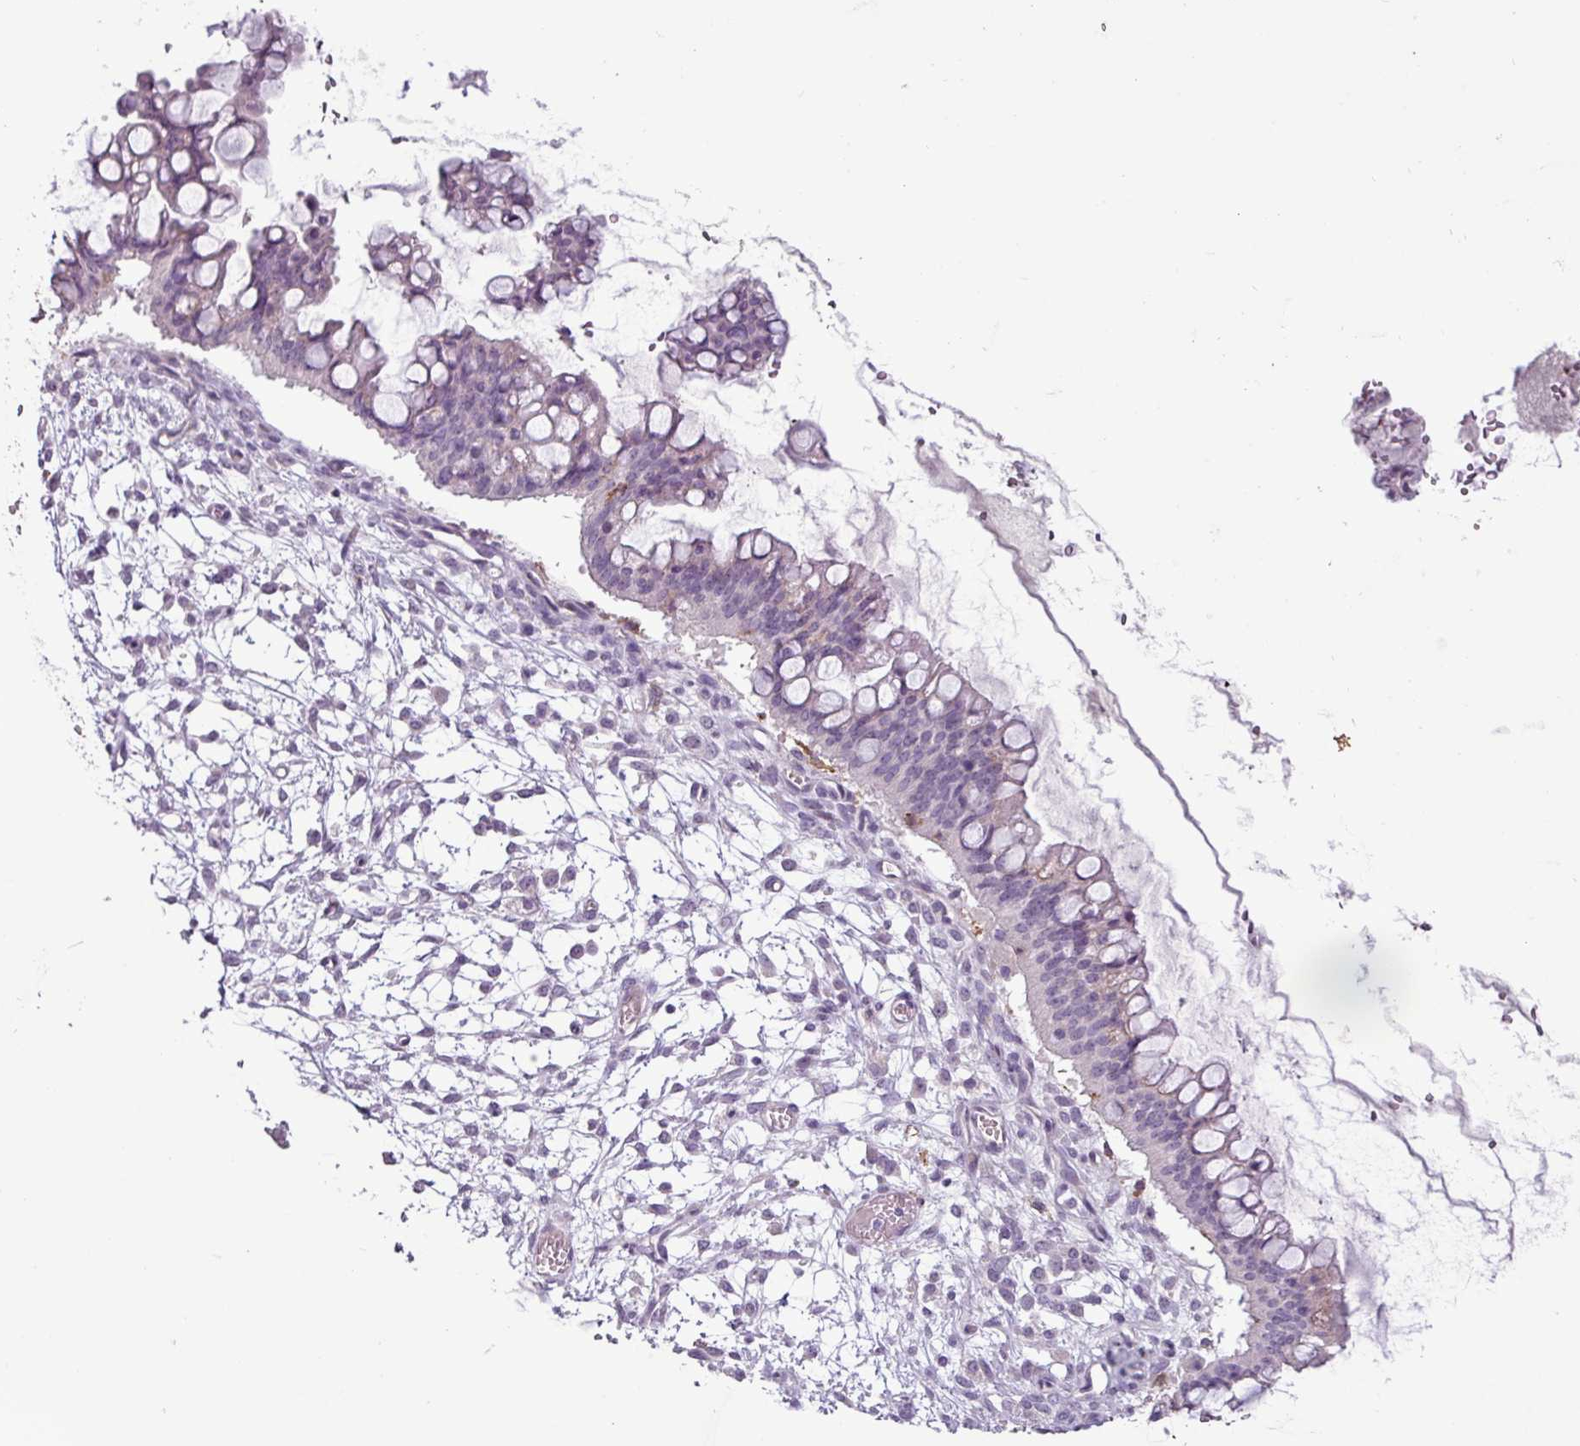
{"staining": {"intensity": "negative", "quantity": "none", "location": "none"}, "tissue": "ovarian cancer", "cell_type": "Tumor cells", "image_type": "cancer", "snomed": [{"axis": "morphology", "description": "Cystadenocarcinoma, mucinous, NOS"}, {"axis": "topography", "description": "Ovary"}], "caption": "This is an IHC image of mucinous cystadenocarcinoma (ovarian). There is no positivity in tumor cells.", "gene": "C9orf24", "patient": {"sex": "female", "age": 73}}